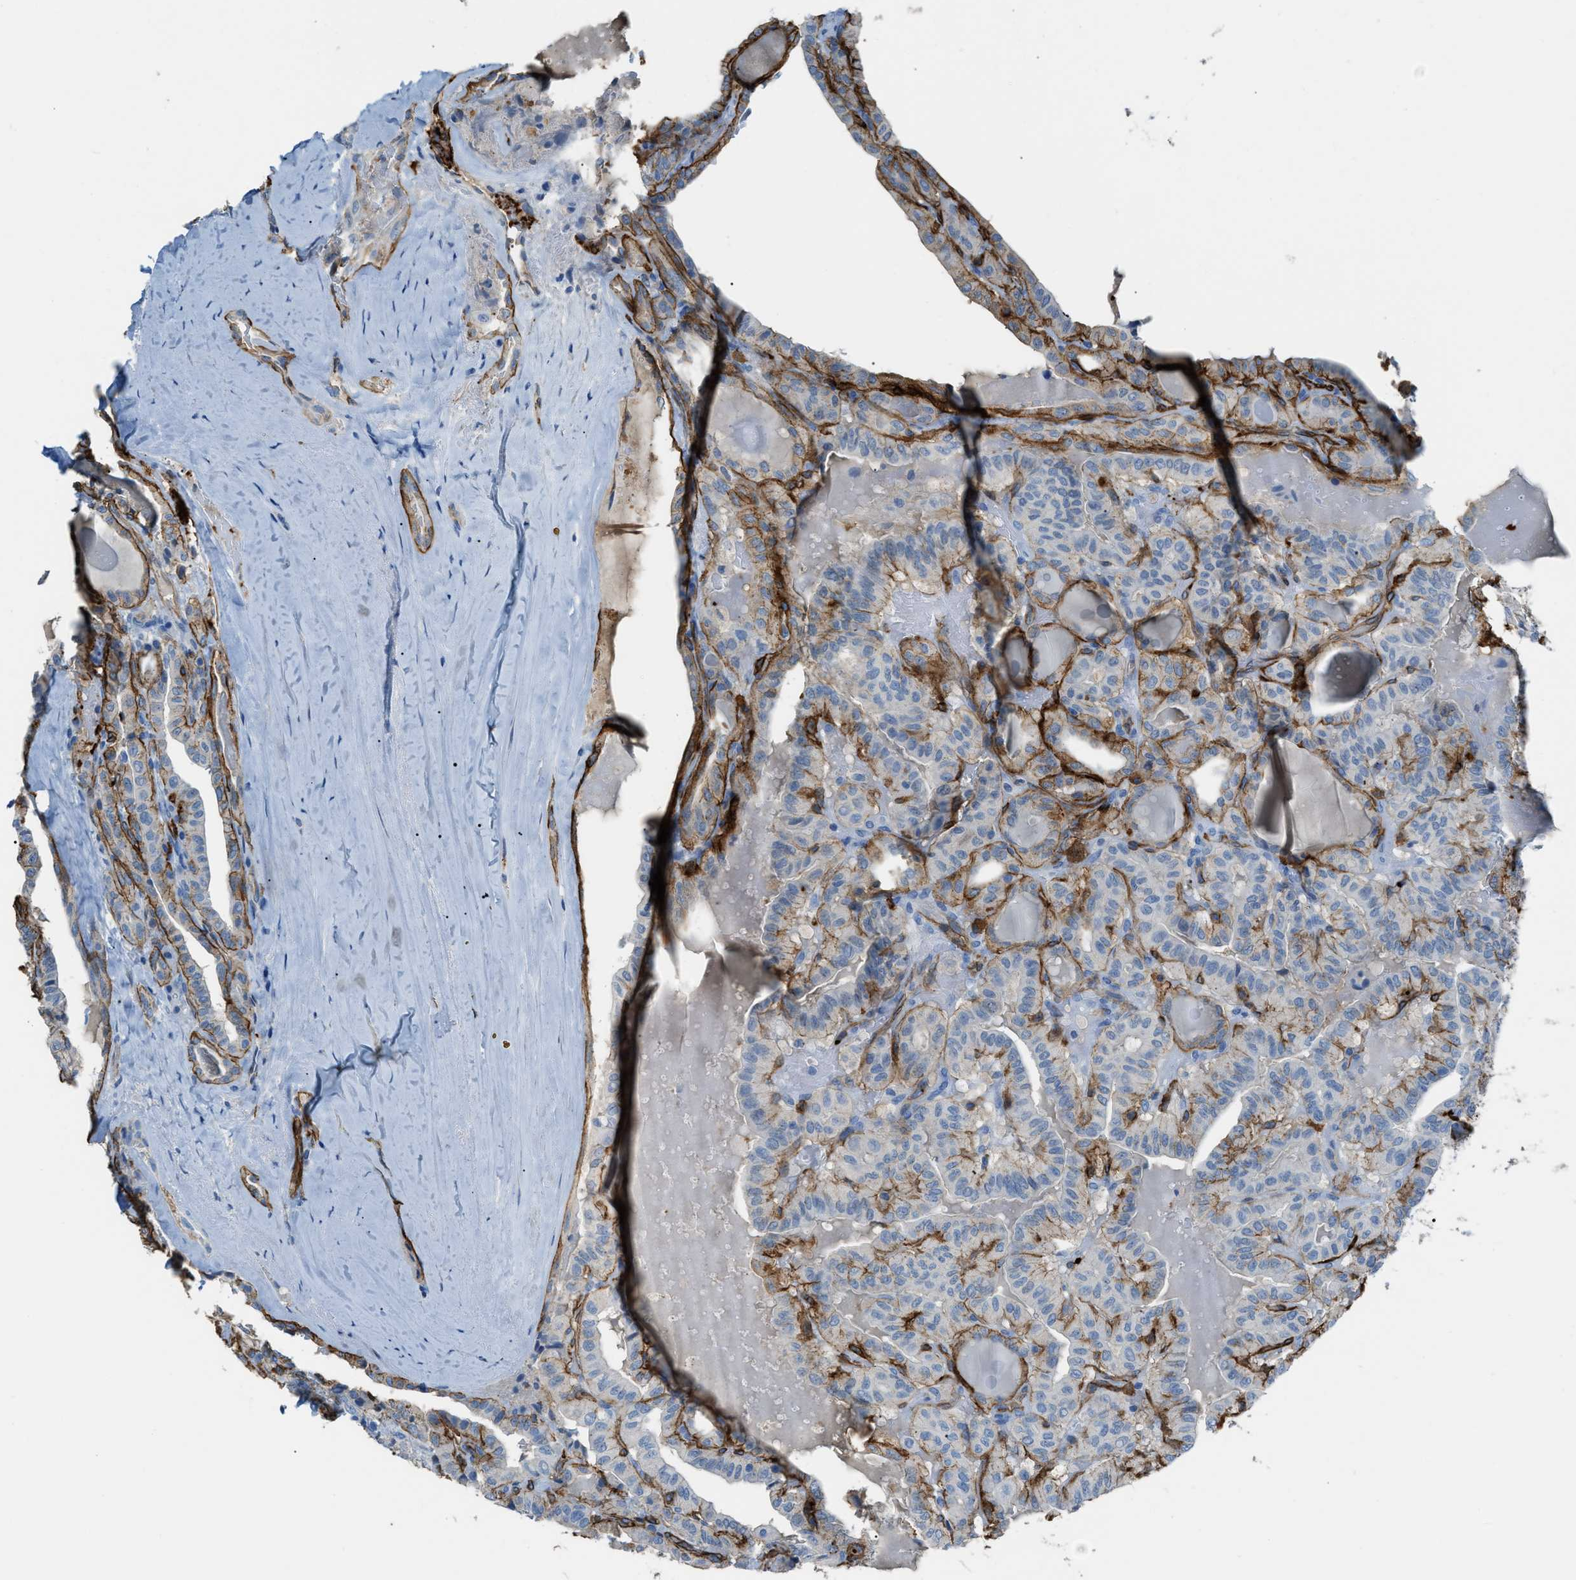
{"staining": {"intensity": "moderate", "quantity": "25%-75%", "location": "cytoplasmic/membranous"}, "tissue": "head and neck cancer", "cell_type": "Tumor cells", "image_type": "cancer", "snomed": [{"axis": "morphology", "description": "Squamous cell carcinoma, NOS"}, {"axis": "topography", "description": "Oral tissue"}, {"axis": "topography", "description": "Head-Neck"}], "caption": "High-power microscopy captured an immunohistochemistry histopathology image of head and neck squamous cell carcinoma, revealing moderate cytoplasmic/membranous positivity in about 25%-75% of tumor cells.", "gene": "SLC22A15", "patient": {"sex": "female", "age": 50}}